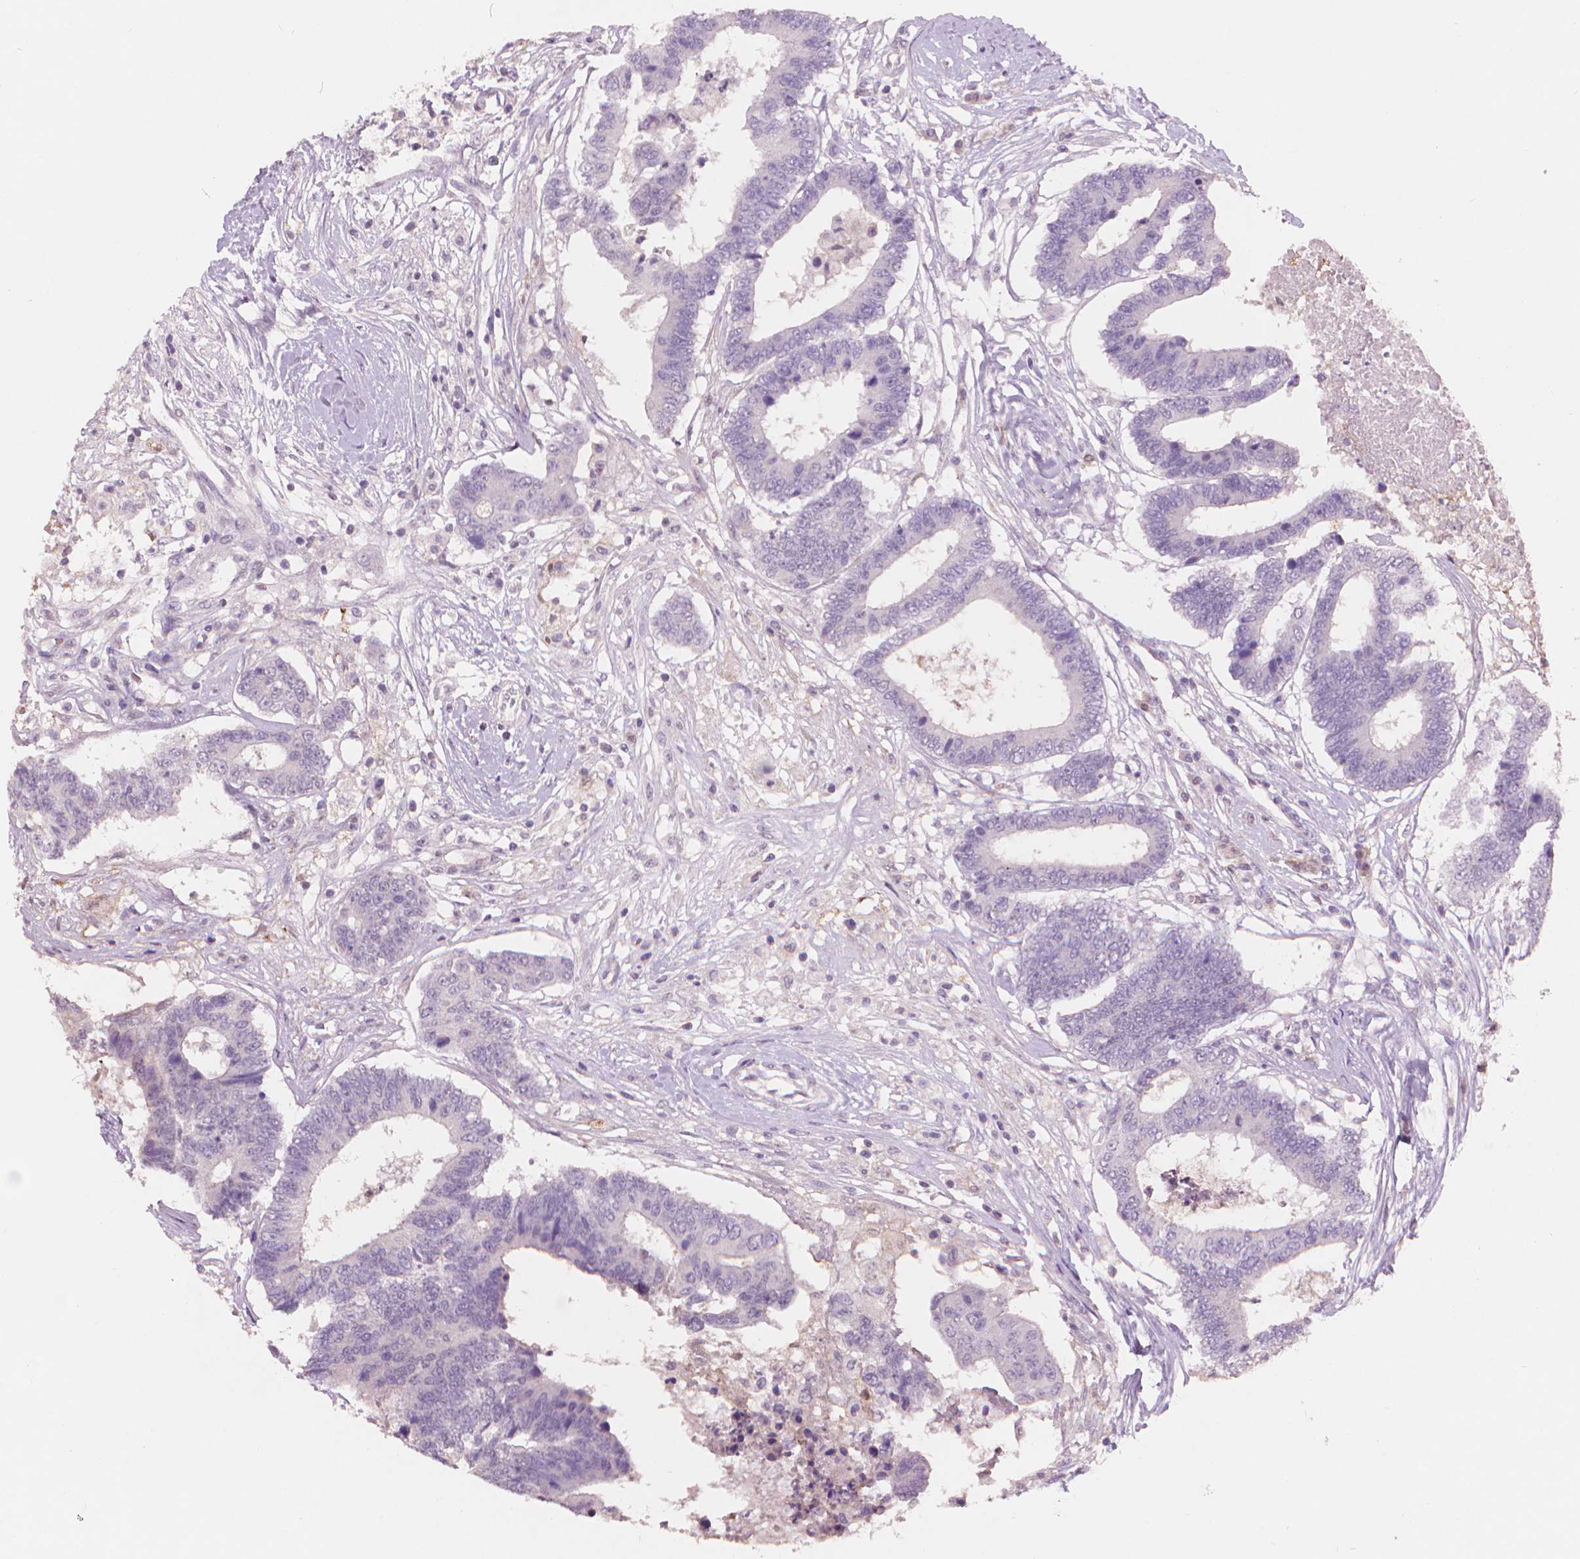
{"staining": {"intensity": "negative", "quantity": "none", "location": "none"}, "tissue": "colorectal cancer", "cell_type": "Tumor cells", "image_type": "cancer", "snomed": [{"axis": "morphology", "description": "Adenocarcinoma, NOS"}, {"axis": "topography", "description": "Colon"}], "caption": "A micrograph of human adenocarcinoma (colorectal) is negative for staining in tumor cells.", "gene": "ENO2", "patient": {"sex": "female", "age": 48}}